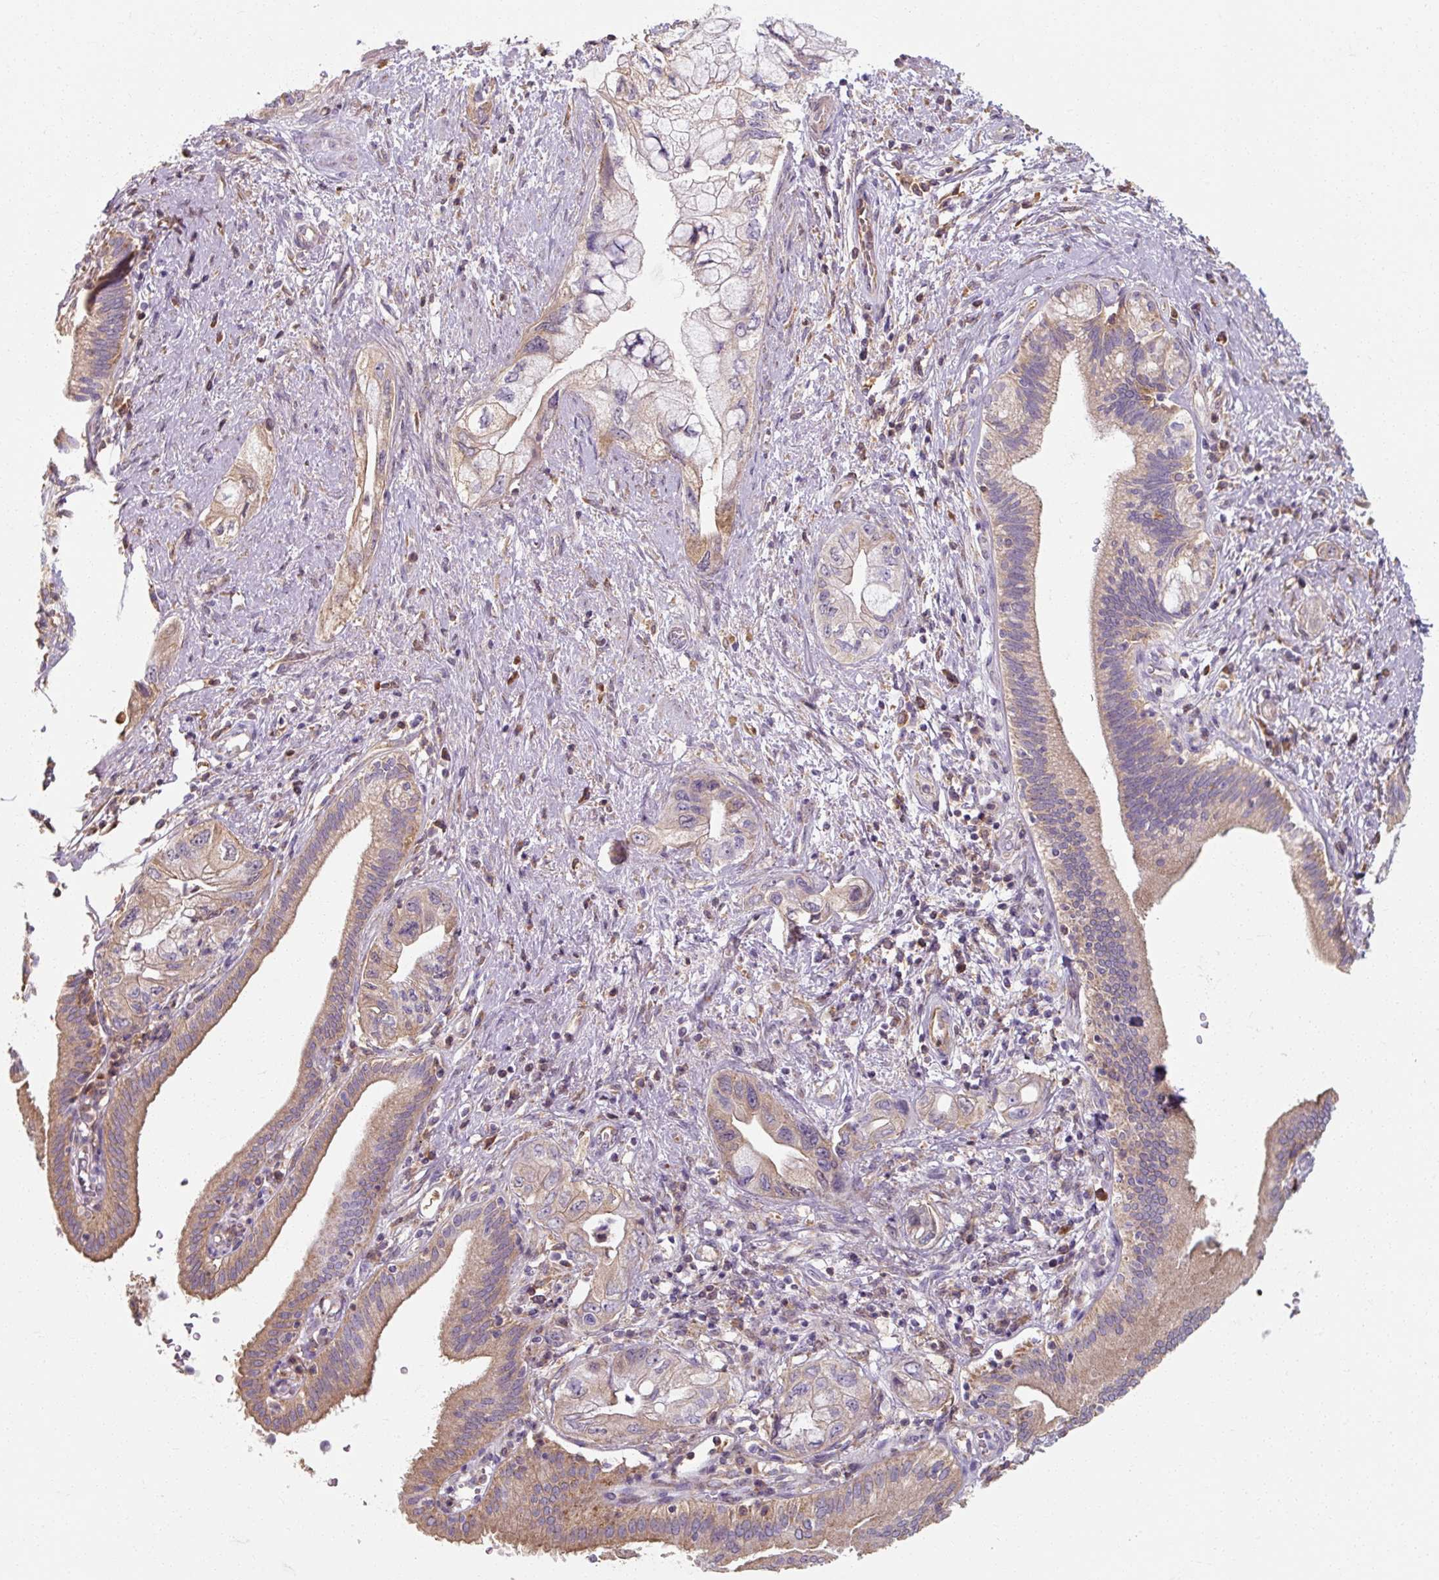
{"staining": {"intensity": "weak", "quantity": ">75%", "location": "cytoplasmic/membranous"}, "tissue": "pancreatic cancer", "cell_type": "Tumor cells", "image_type": "cancer", "snomed": [{"axis": "morphology", "description": "Adenocarcinoma, NOS"}, {"axis": "topography", "description": "Pancreas"}], "caption": "Pancreatic cancer (adenocarcinoma) stained with immunohistochemistry (IHC) exhibits weak cytoplasmic/membranous expression in approximately >75% of tumor cells. (Stains: DAB (3,3'-diaminobenzidine) in brown, nuclei in blue, Microscopy: brightfield microscopy at high magnification).", "gene": "TSEN54", "patient": {"sex": "female", "age": 73}}